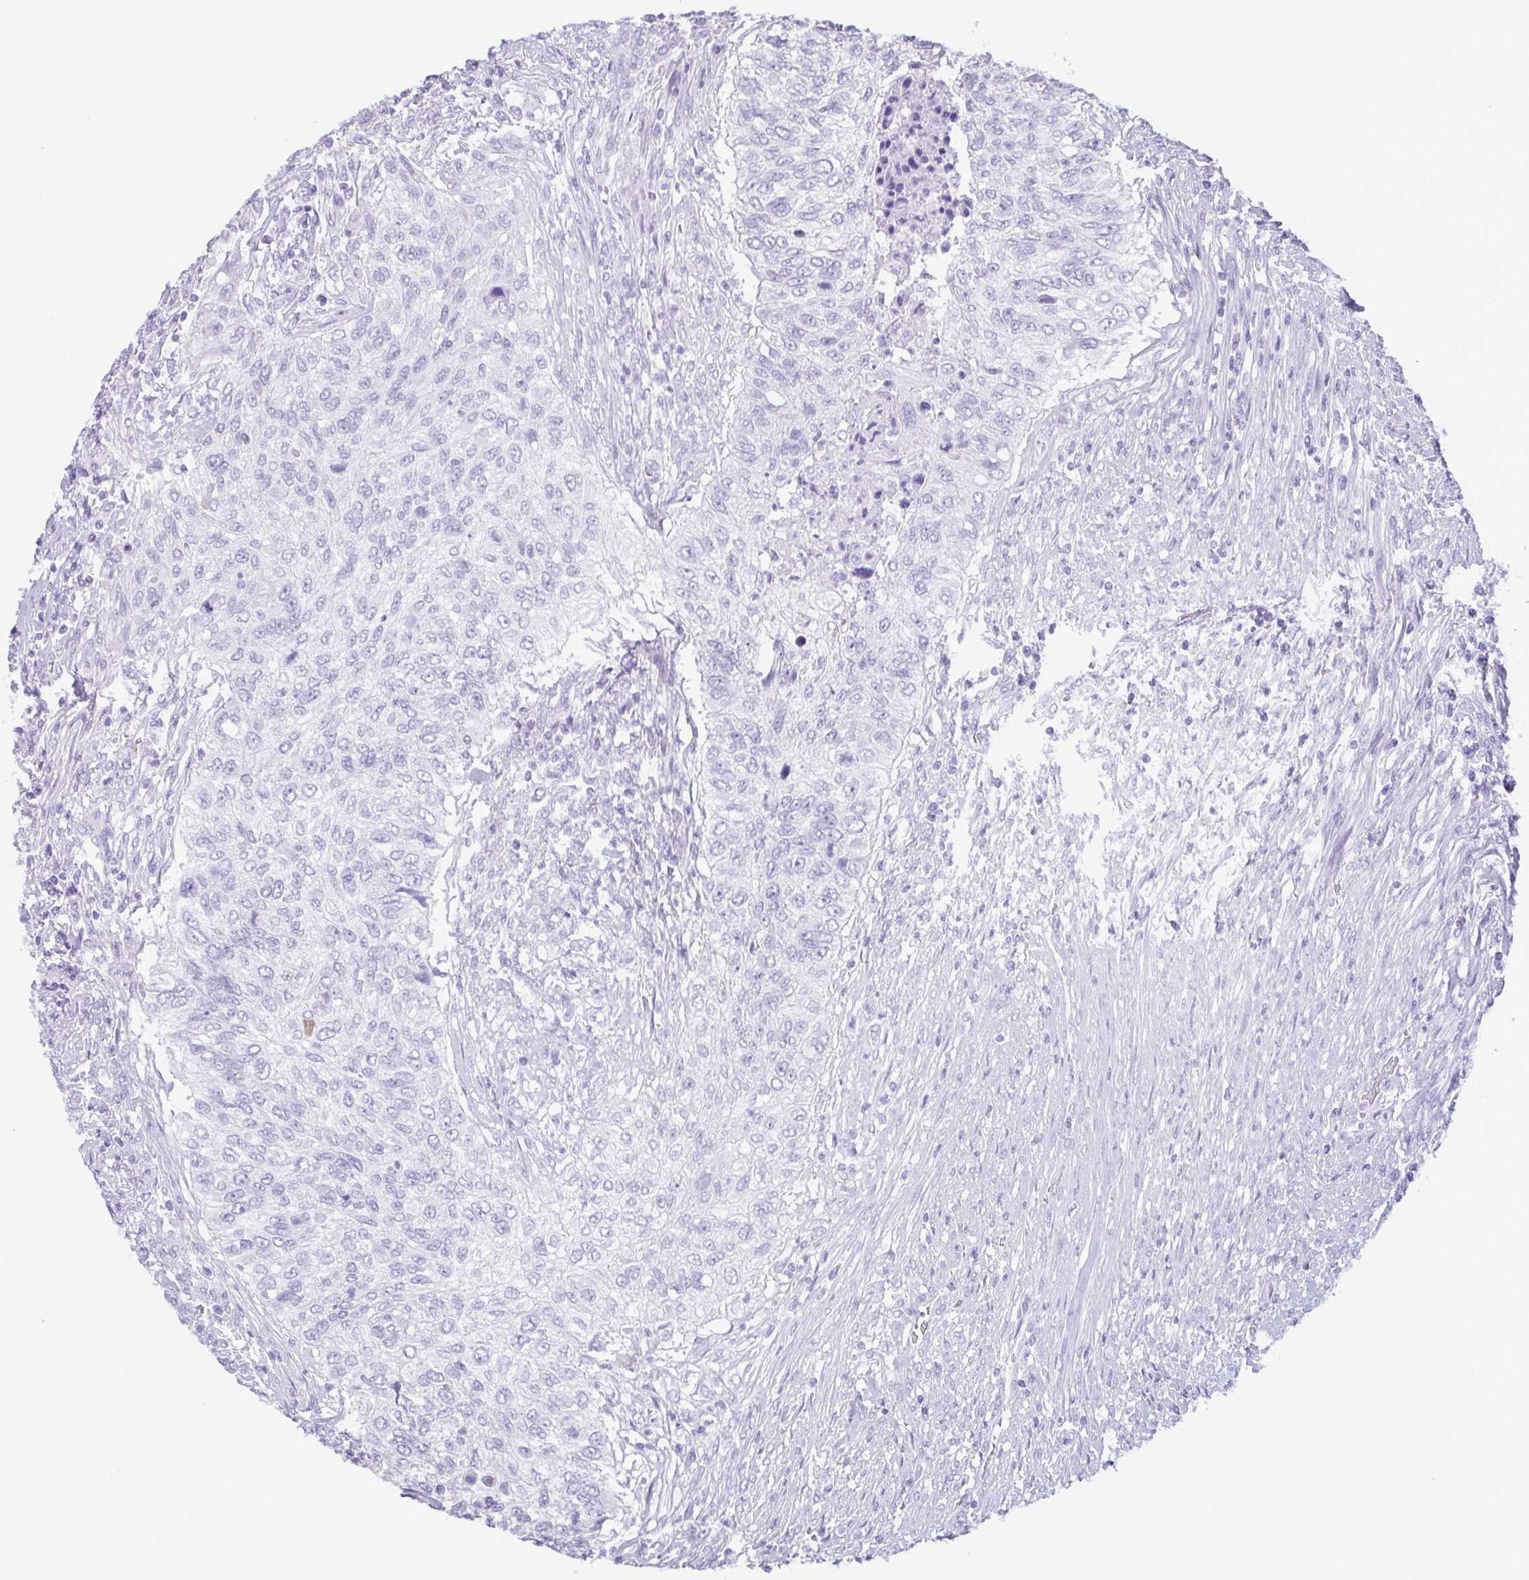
{"staining": {"intensity": "negative", "quantity": "none", "location": "none"}, "tissue": "urothelial cancer", "cell_type": "Tumor cells", "image_type": "cancer", "snomed": [{"axis": "morphology", "description": "Urothelial carcinoma, High grade"}, {"axis": "topography", "description": "Urinary bladder"}], "caption": "Tumor cells show no significant expression in urothelial carcinoma (high-grade).", "gene": "LTF", "patient": {"sex": "female", "age": 60}}